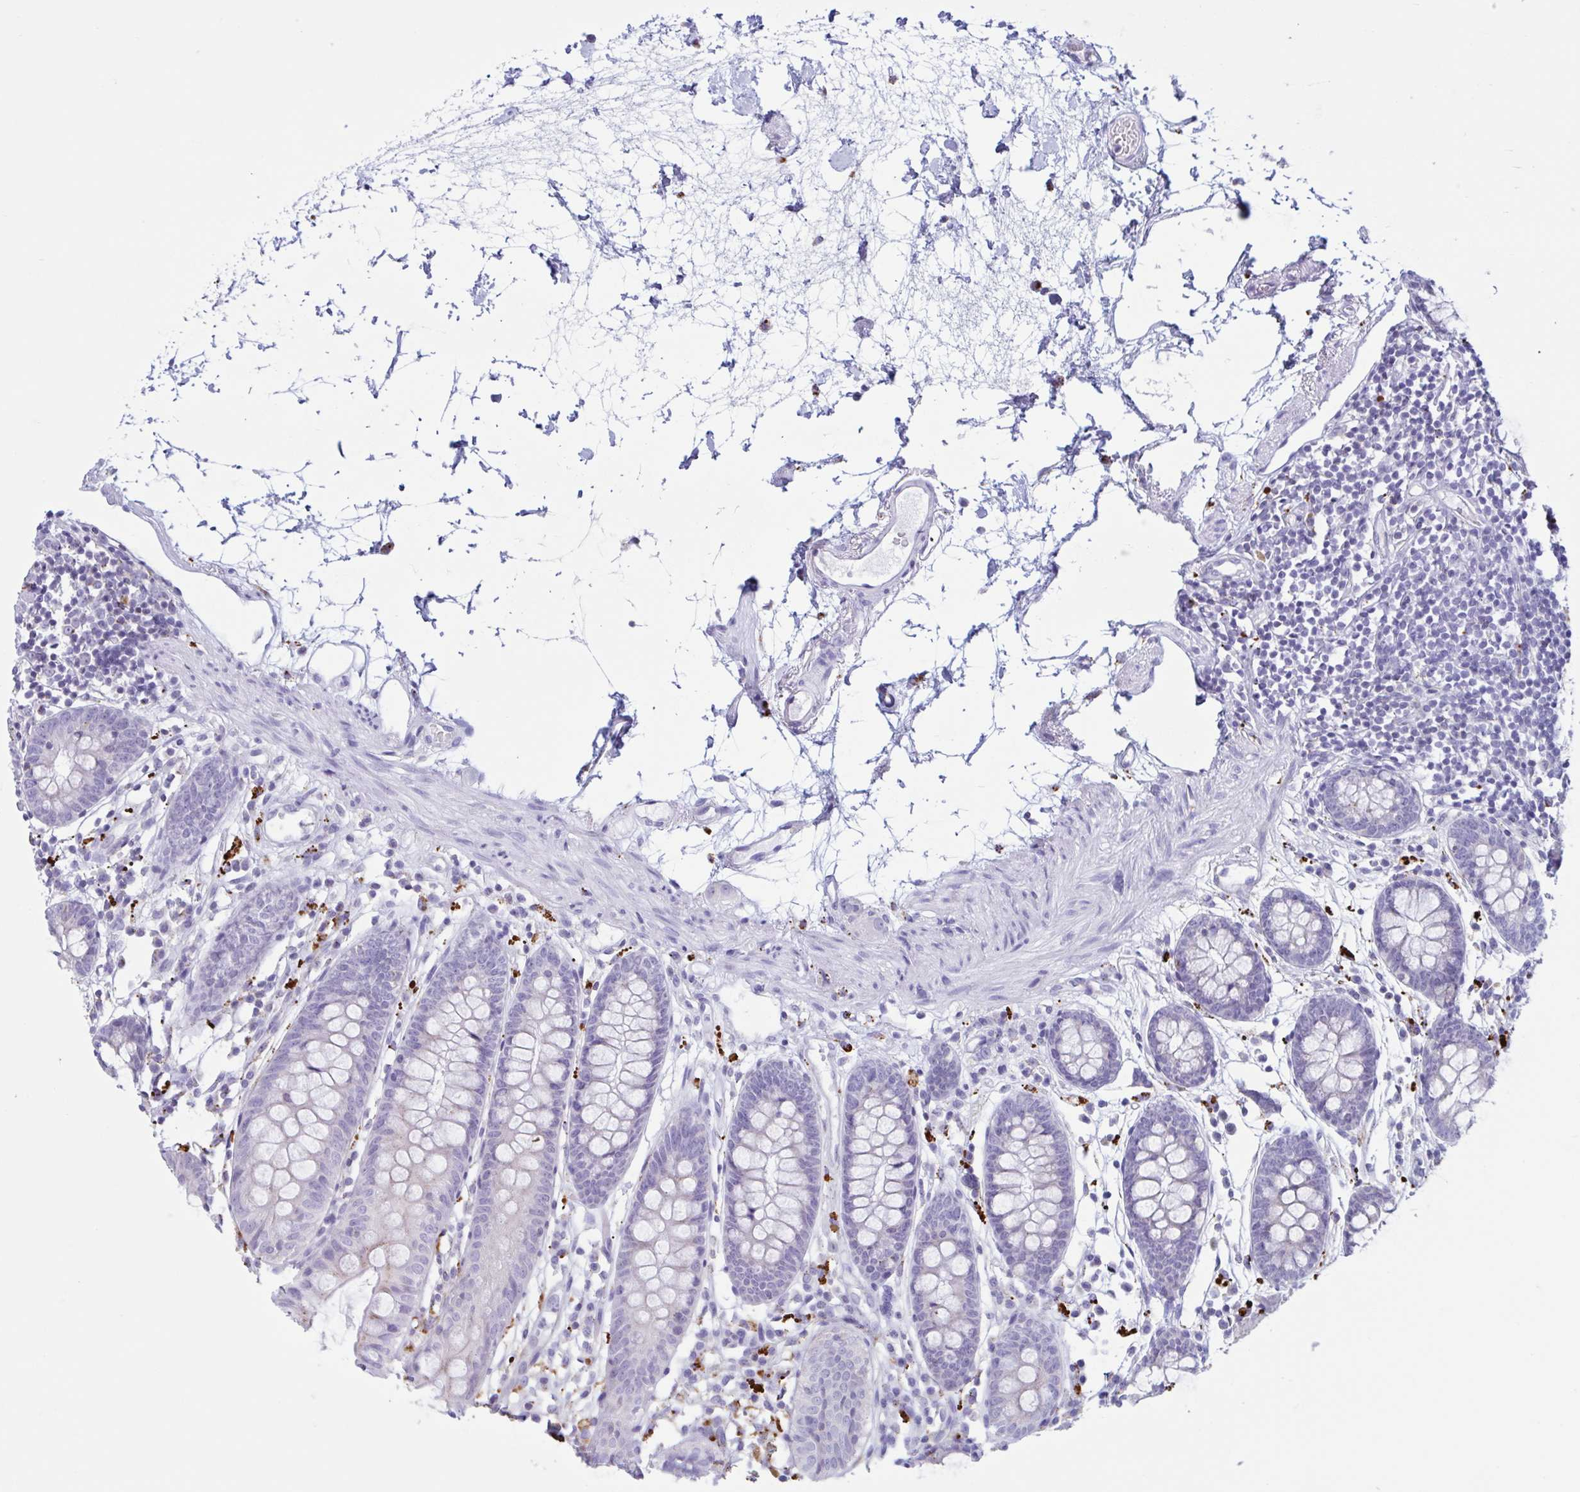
{"staining": {"intensity": "negative", "quantity": "none", "location": "none"}, "tissue": "colon", "cell_type": "Endothelial cells", "image_type": "normal", "snomed": [{"axis": "morphology", "description": "Normal tissue, NOS"}, {"axis": "topography", "description": "Colon"}], "caption": "DAB immunohistochemical staining of unremarkable colon demonstrates no significant staining in endothelial cells. (DAB (3,3'-diaminobenzidine) immunohistochemistry (IHC) visualized using brightfield microscopy, high magnification).", "gene": "XCL1", "patient": {"sex": "female", "age": 84}}